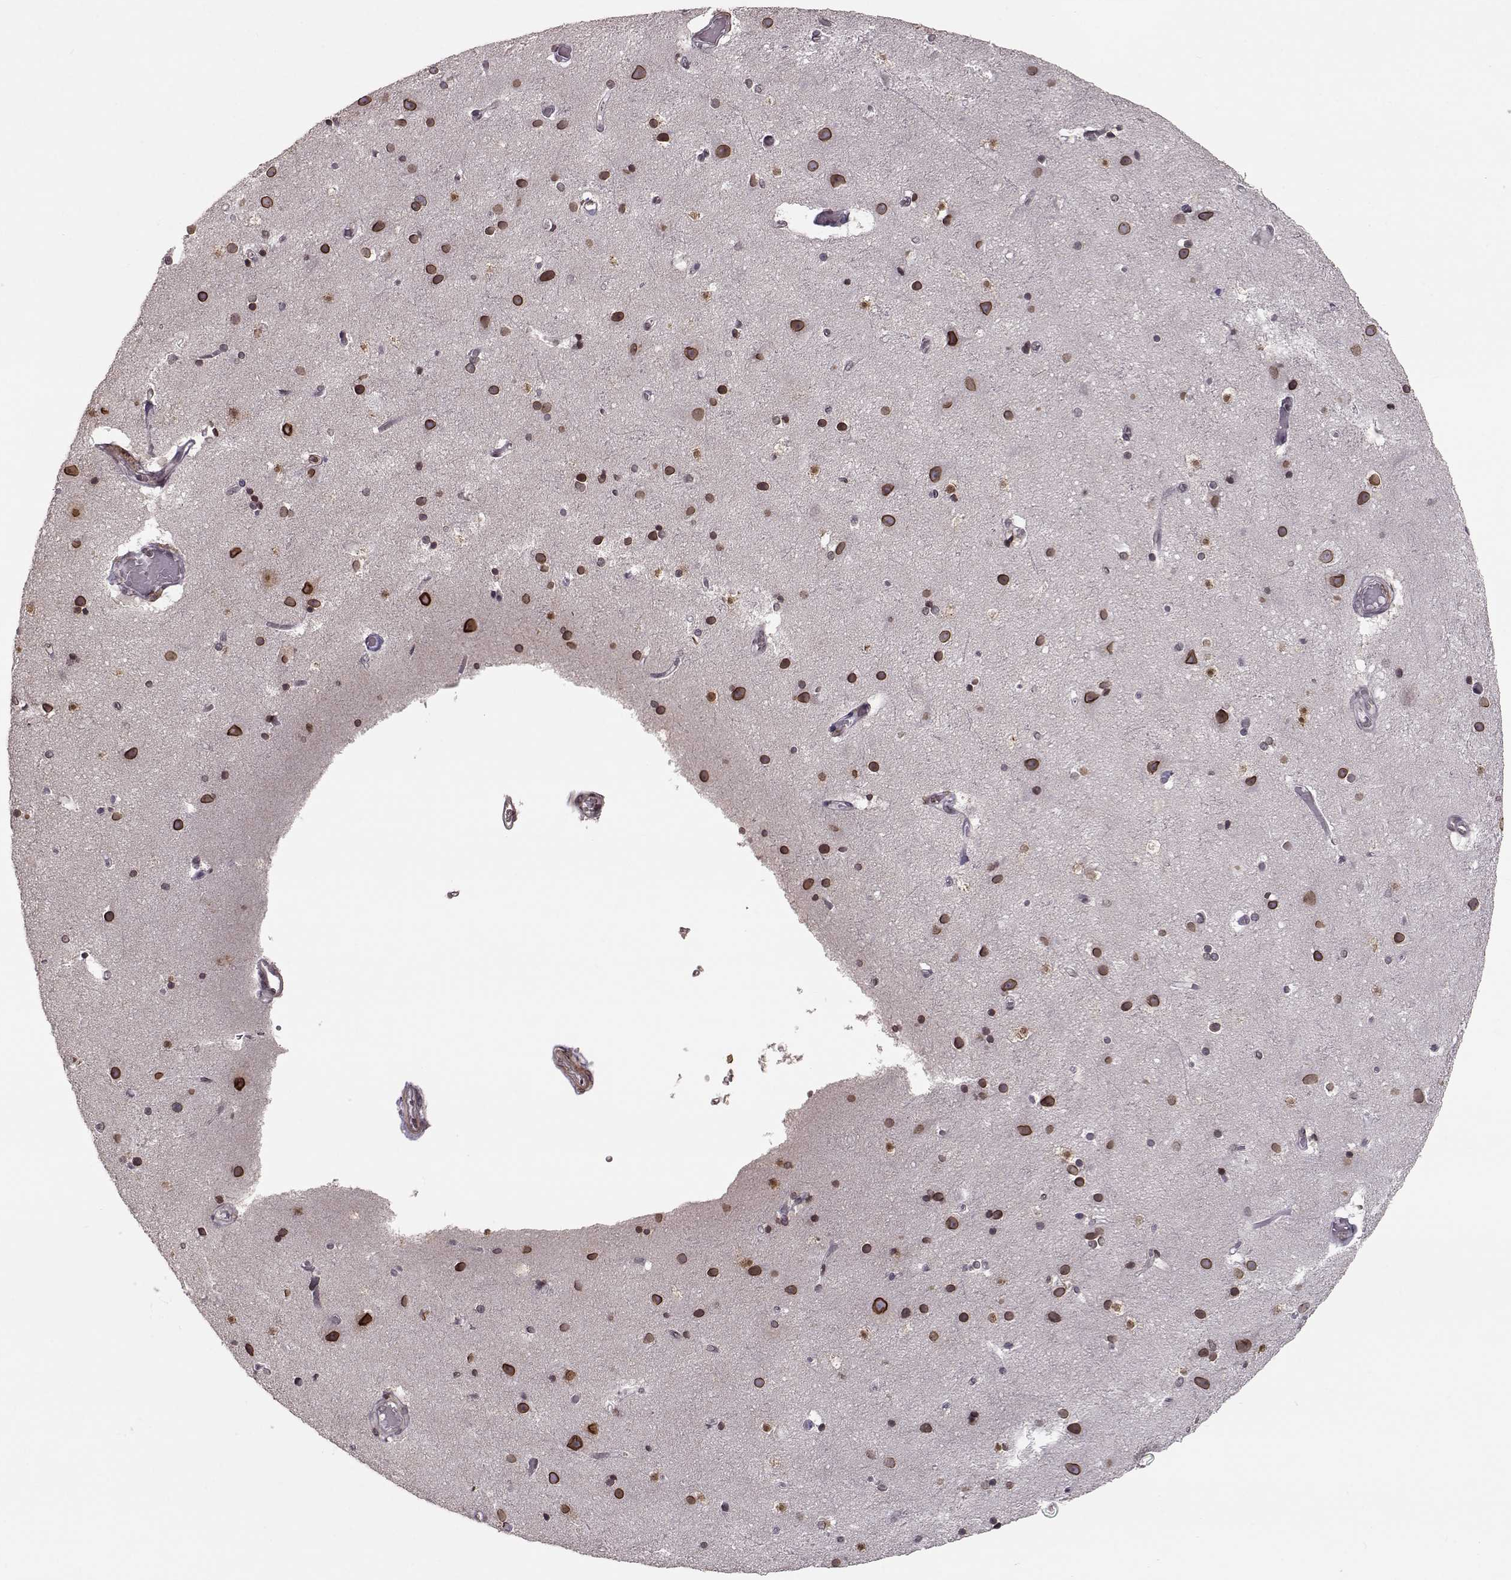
{"staining": {"intensity": "negative", "quantity": "none", "location": "none"}, "tissue": "cerebral cortex", "cell_type": "Endothelial cells", "image_type": "normal", "snomed": [{"axis": "morphology", "description": "Normal tissue, NOS"}, {"axis": "topography", "description": "Cerebral cortex"}], "caption": "Immunohistochemistry micrograph of normal human cerebral cortex stained for a protein (brown), which reveals no staining in endothelial cells.", "gene": "NUP37", "patient": {"sex": "female", "age": 52}}